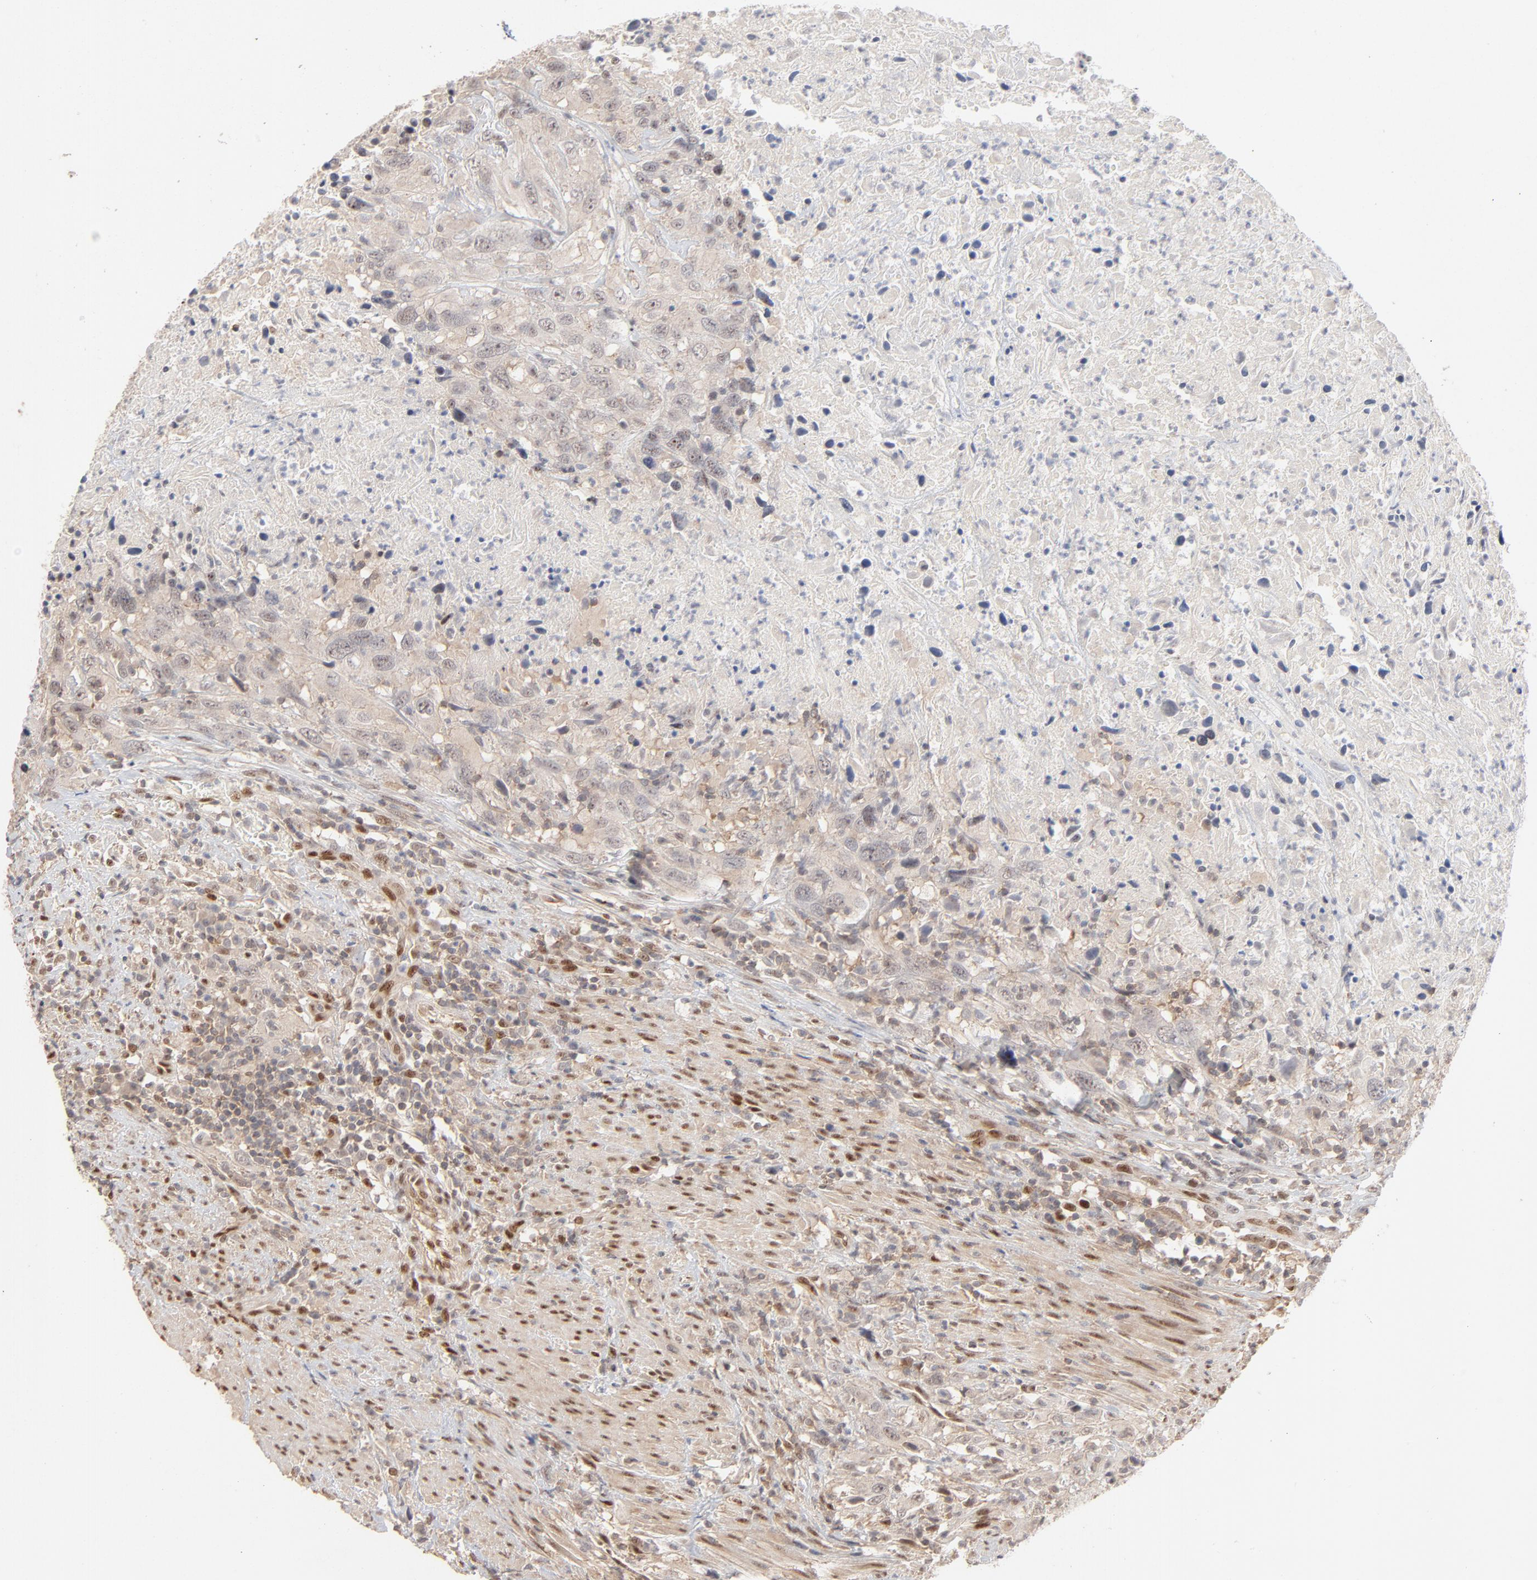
{"staining": {"intensity": "negative", "quantity": "none", "location": "none"}, "tissue": "urothelial cancer", "cell_type": "Tumor cells", "image_type": "cancer", "snomed": [{"axis": "morphology", "description": "Urothelial carcinoma, High grade"}, {"axis": "topography", "description": "Urinary bladder"}], "caption": "A histopathology image of human urothelial cancer is negative for staining in tumor cells.", "gene": "NFIB", "patient": {"sex": "male", "age": 61}}